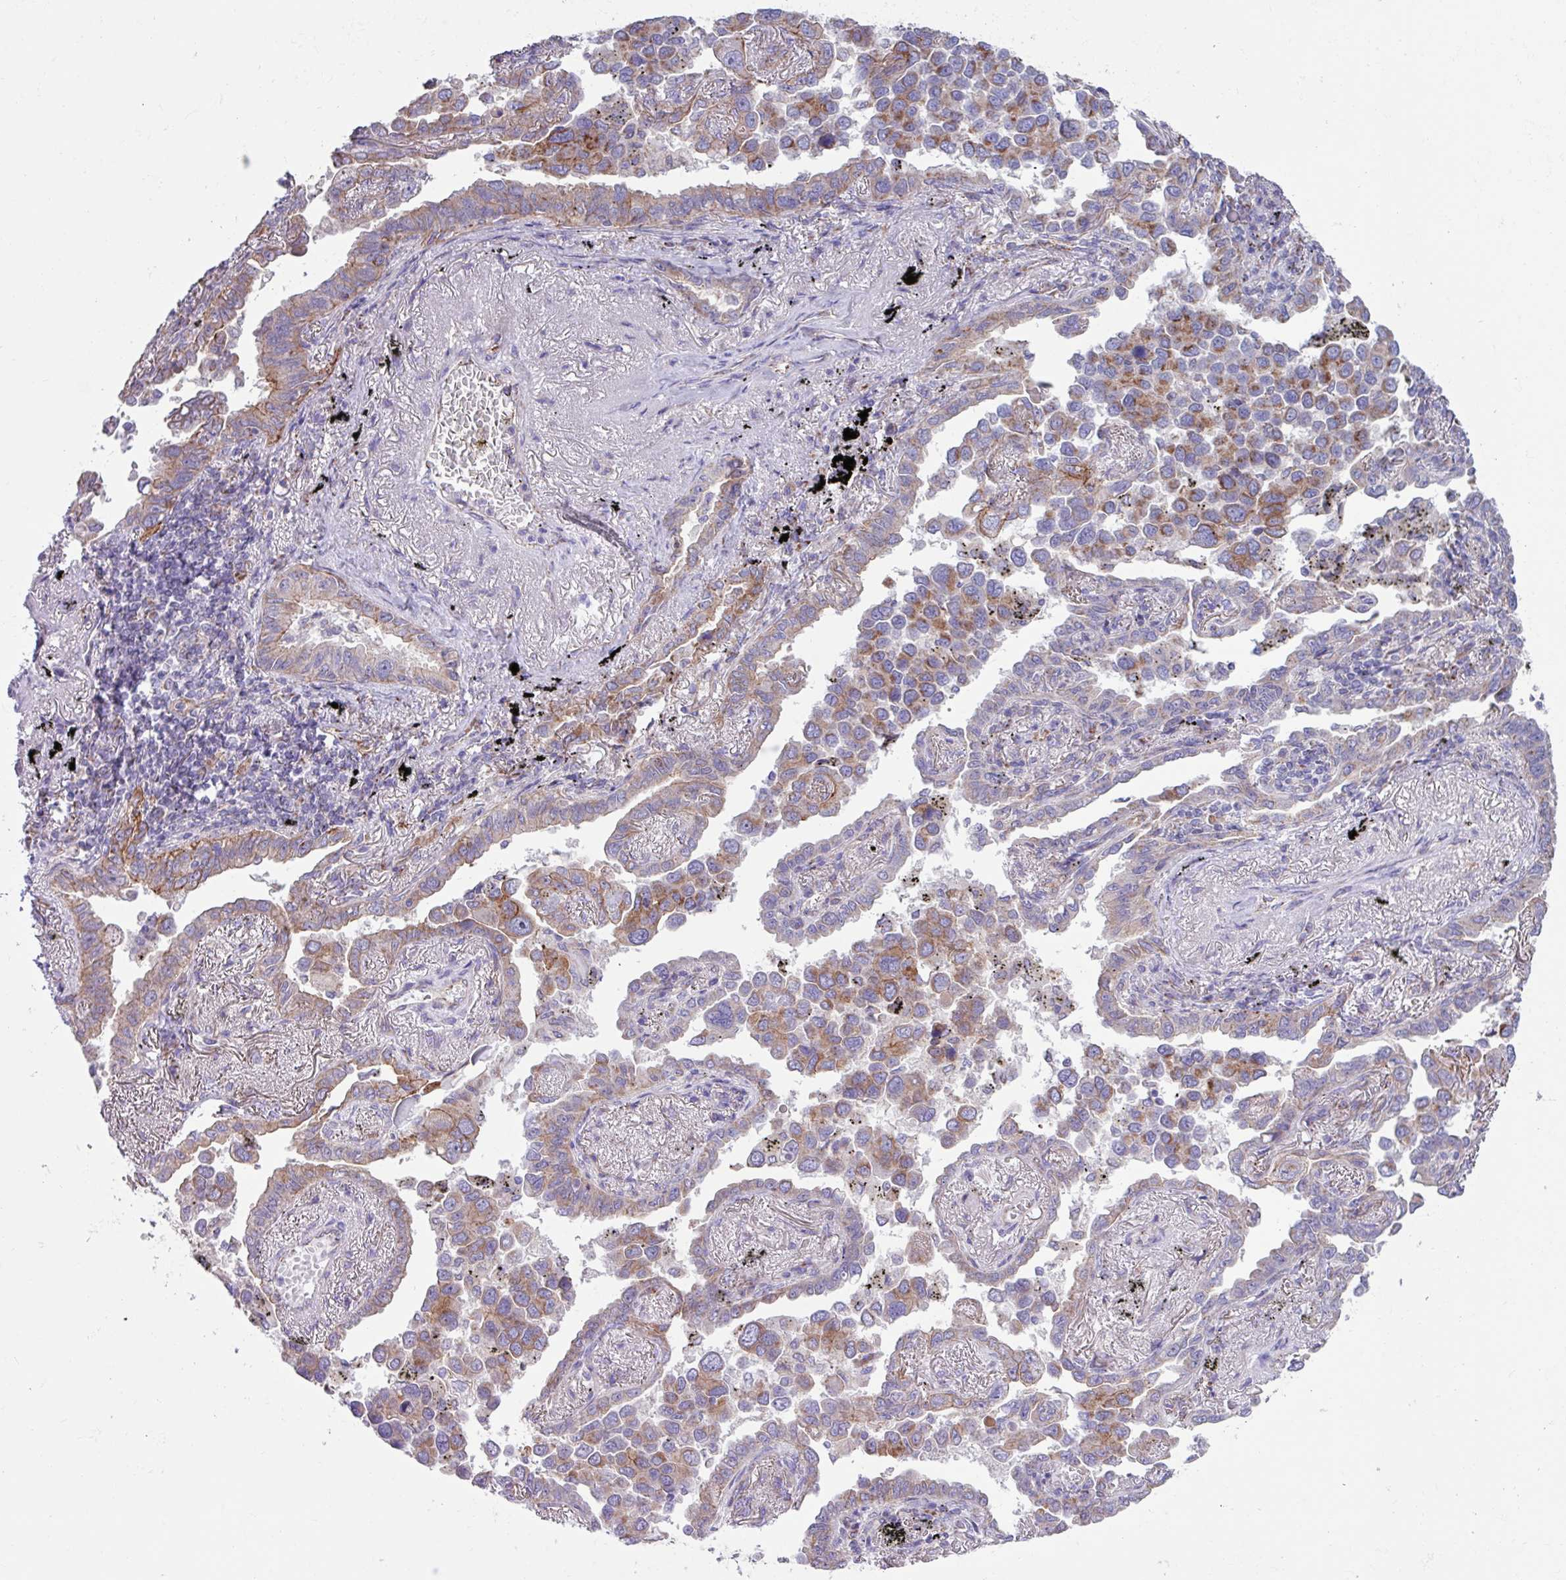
{"staining": {"intensity": "moderate", "quantity": "25%-75%", "location": "cytoplasmic/membranous"}, "tissue": "lung cancer", "cell_type": "Tumor cells", "image_type": "cancer", "snomed": [{"axis": "morphology", "description": "Adenocarcinoma, NOS"}, {"axis": "topography", "description": "Lung"}], "caption": "Lung adenocarcinoma stained with a protein marker demonstrates moderate staining in tumor cells.", "gene": "OTULIN", "patient": {"sex": "male", "age": 67}}